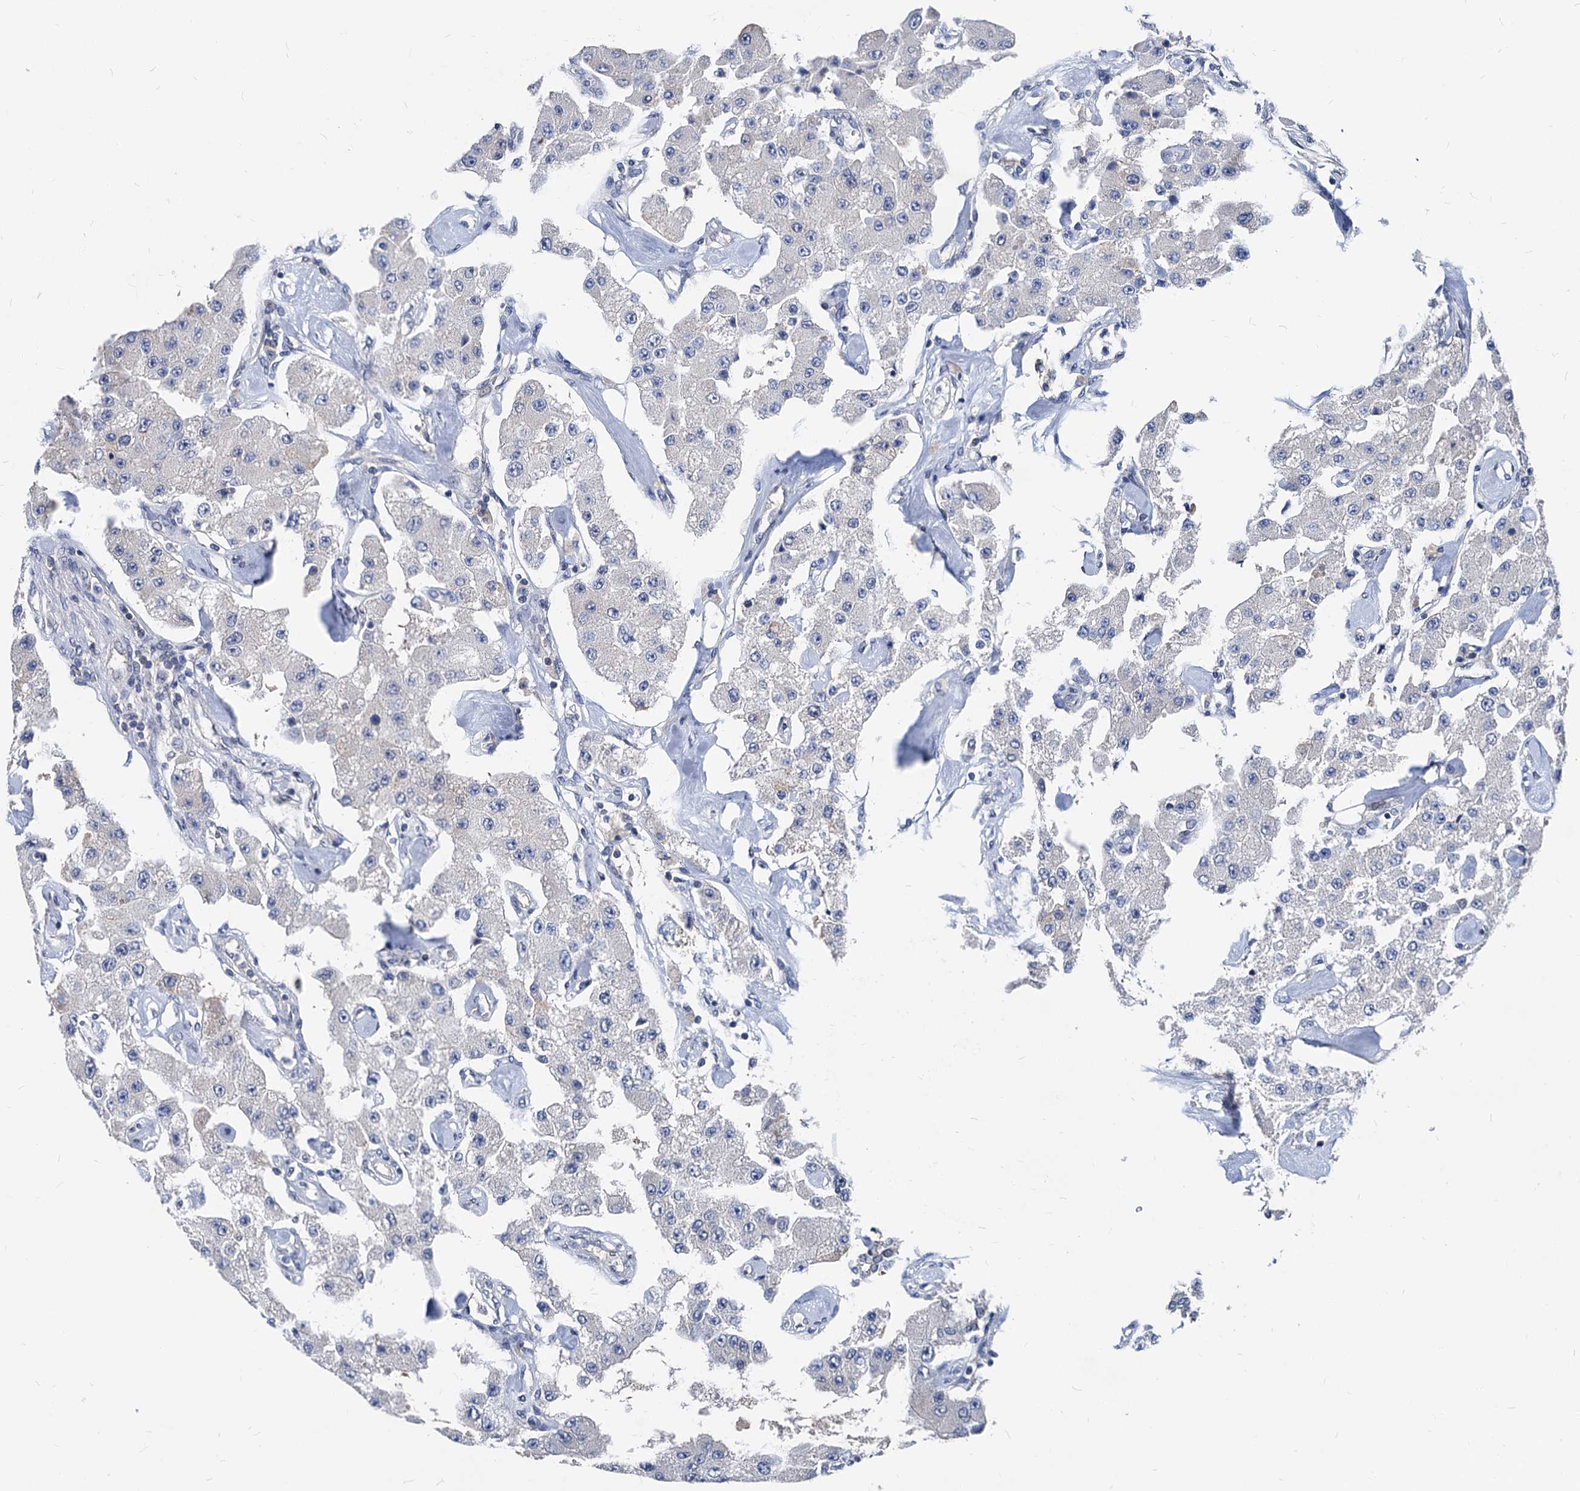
{"staining": {"intensity": "negative", "quantity": "none", "location": "none"}, "tissue": "carcinoid", "cell_type": "Tumor cells", "image_type": "cancer", "snomed": [{"axis": "morphology", "description": "Carcinoid, malignant, NOS"}, {"axis": "topography", "description": "Pancreas"}], "caption": "A high-resolution photomicrograph shows immunohistochemistry (IHC) staining of carcinoid, which shows no significant expression in tumor cells. (Stains: DAB (3,3'-diaminobenzidine) immunohistochemistry (IHC) with hematoxylin counter stain, Microscopy: brightfield microscopy at high magnification).", "gene": "GLO1", "patient": {"sex": "male", "age": 41}}